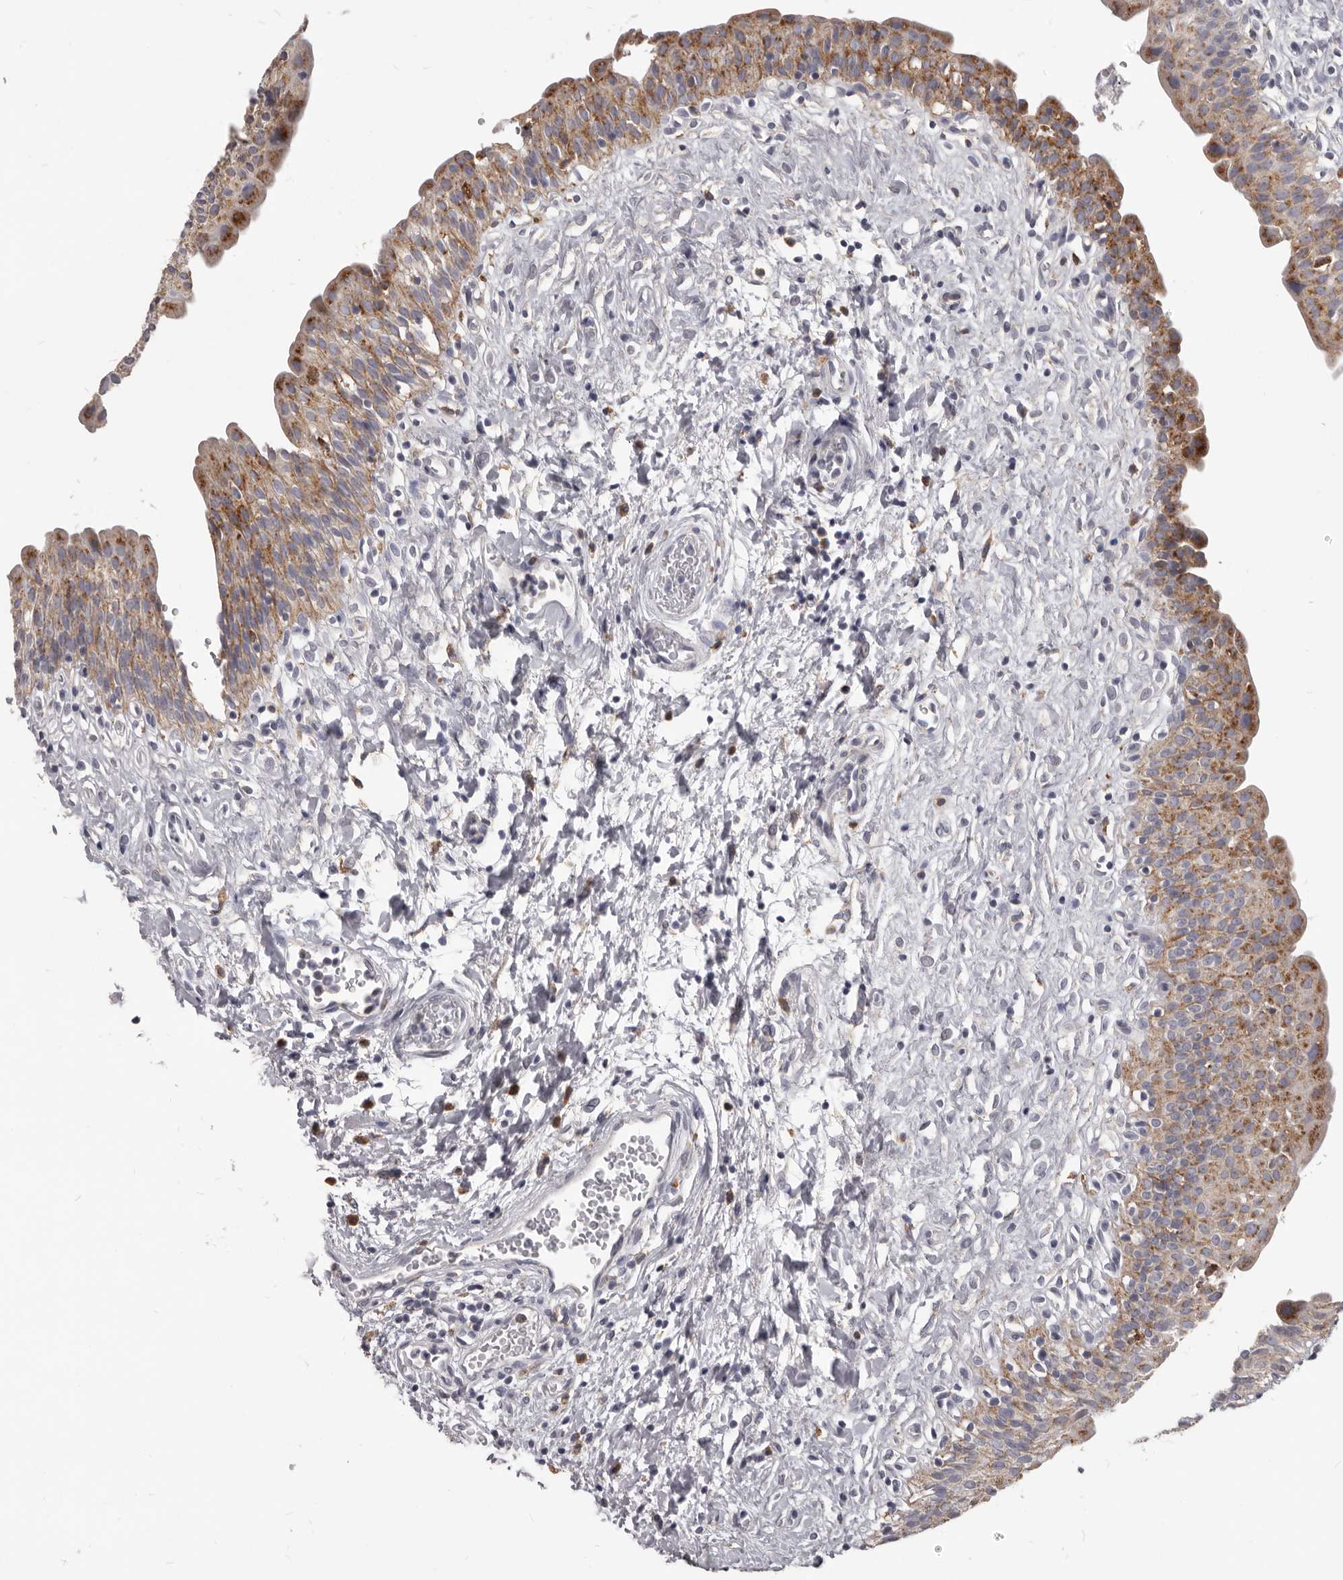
{"staining": {"intensity": "moderate", "quantity": "25%-75%", "location": "cytoplasmic/membranous"}, "tissue": "urinary bladder", "cell_type": "Urothelial cells", "image_type": "normal", "snomed": [{"axis": "morphology", "description": "Normal tissue, NOS"}, {"axis": "topography", "description": "Urinary bladder"}], "caption": "This is a histology image of IHC staining of unremarkable urinary bladder, which shows moderate positivity in the cytoplasmic/membranous of urothelial cells.", "gene": "PI4K2A", "patient": {"sex": "male", "age": 51}}